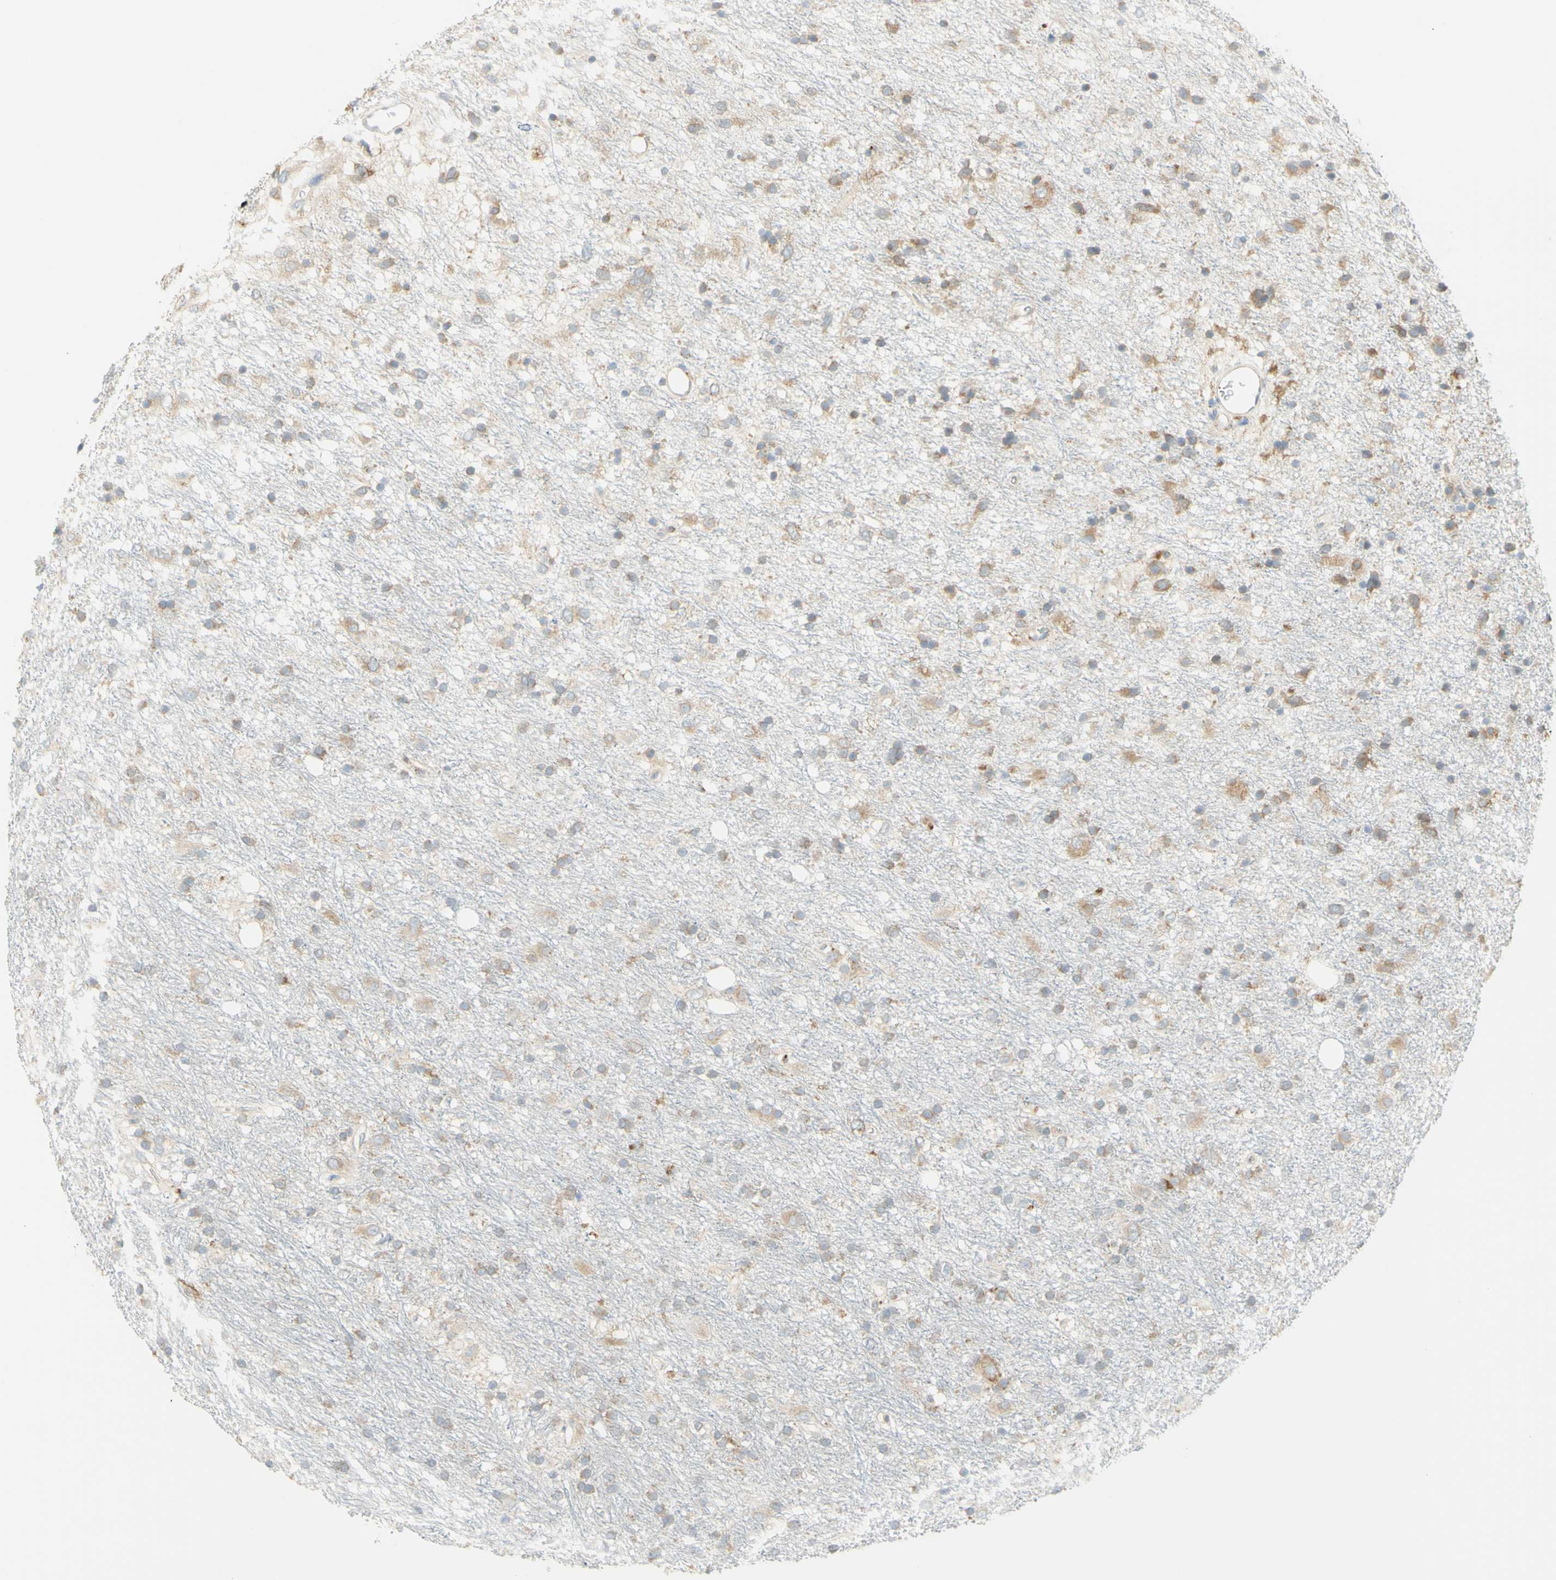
{"staining": {"intensity": "weak", "quantity": "25%-75%", "location": "cytoplasmic/membranous"}, "tissue": "glioma", "cell_type": "Tumor cells", "image_type": "cancer", "snomed": [{"axis": "morphology", "description": "Glioma, malignant, Low grade"}, {"axis": "topography", "description": "Brain"}], "caption": "Brown immunohistochemical staining in human glioma demonstrates weak cytoplasmic/membranous staining in about 25%-75% of tumor cells. (Brightfield microscopy of DAB IHC at high magnification).", "gene": "MANF", "patient": {"sex": "male", "age": 77}}